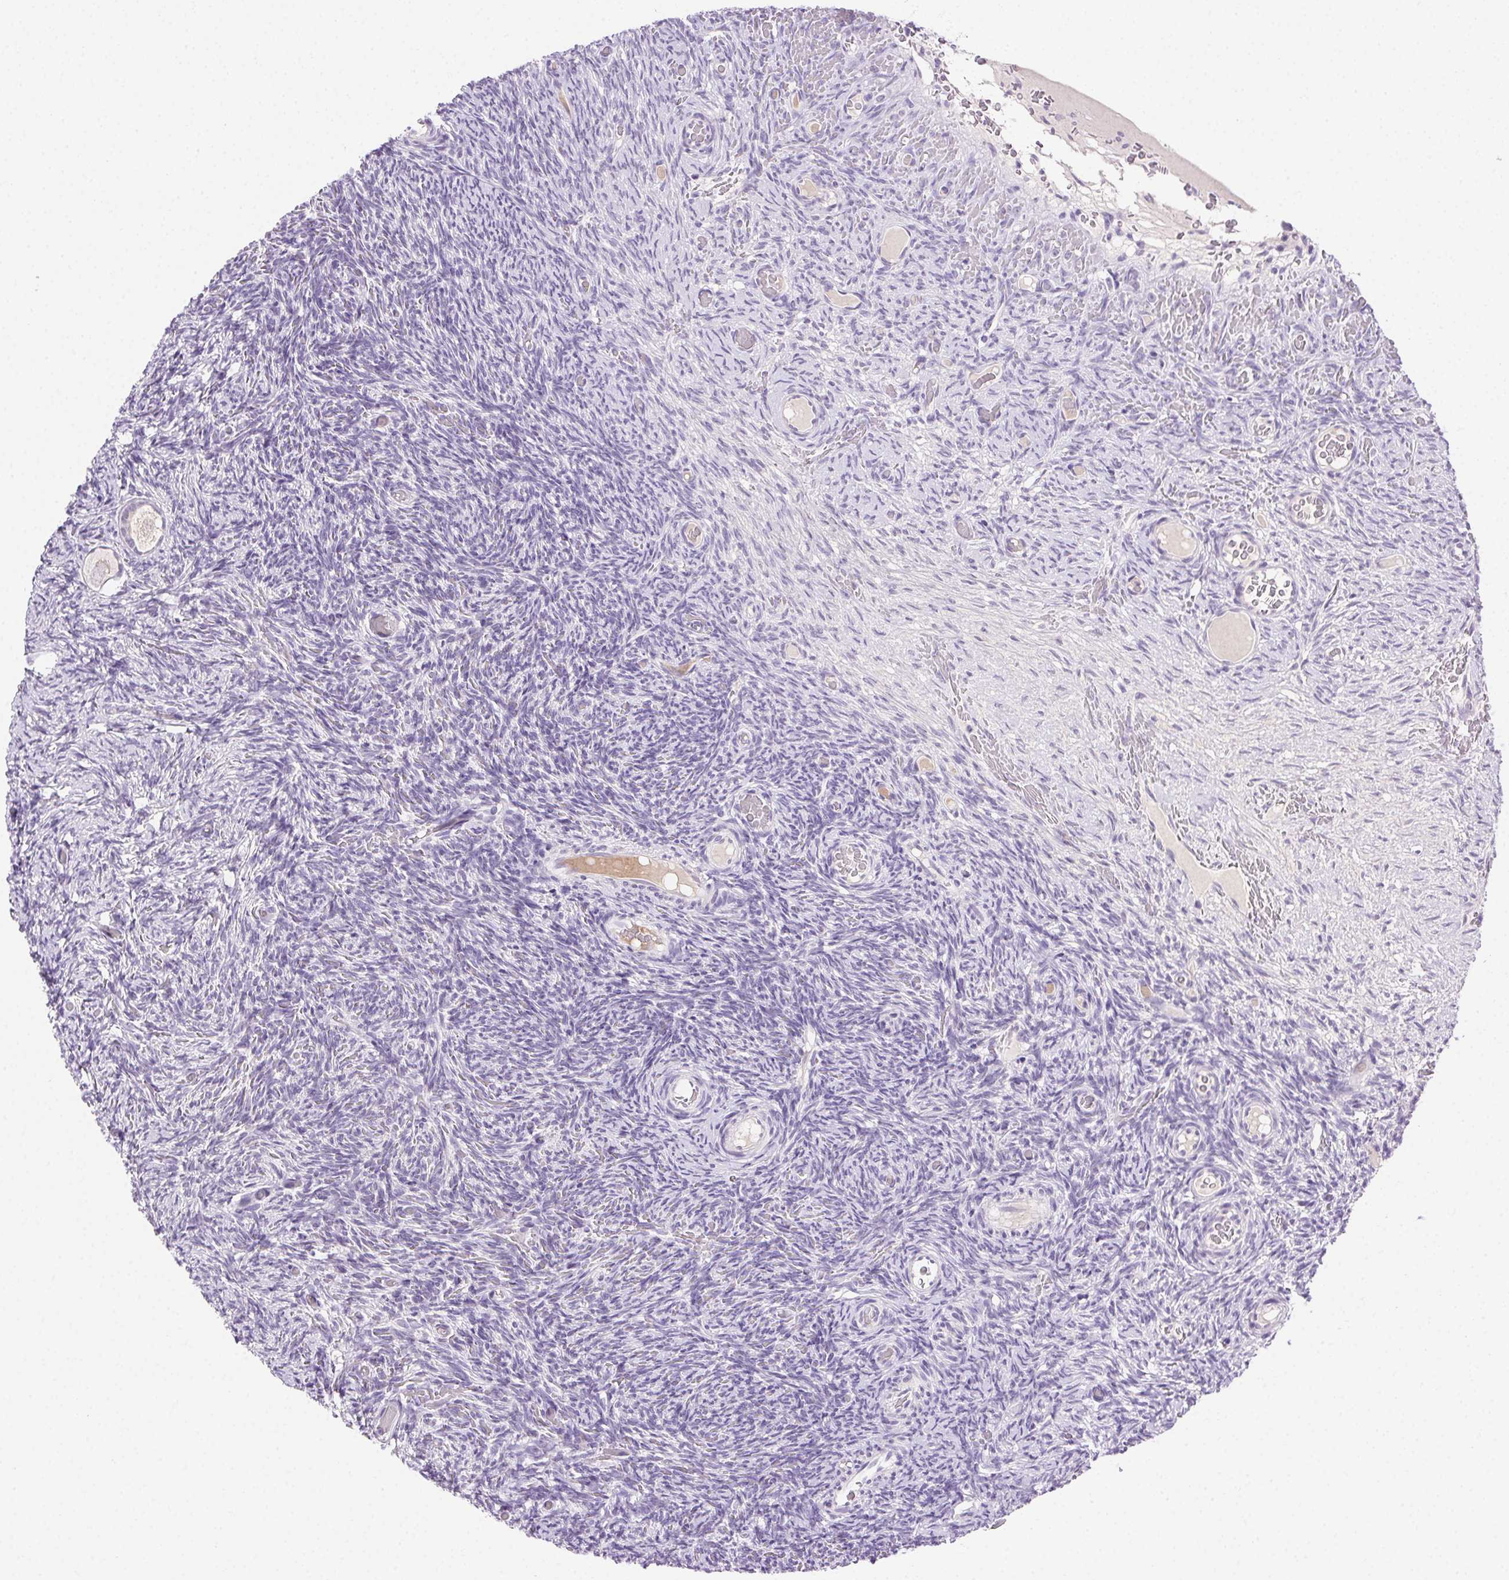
{"staining": {"intensity": "negative", "quantity": "none", "location": "none"}, "tissue": "ovary", "cell_type": "Follicle cells", "image_type": "normal", "snomed": [{"axis": "morphology", "description": "Normal tissue, NOS"}, {"axis": "topography", "description": "Ovary"}], "caption": "The micrograph demonstrates no significant expression in follicle cells of ovary.", "gene": "CLDN10", "patient": {"sex": "female", "age": 34}}